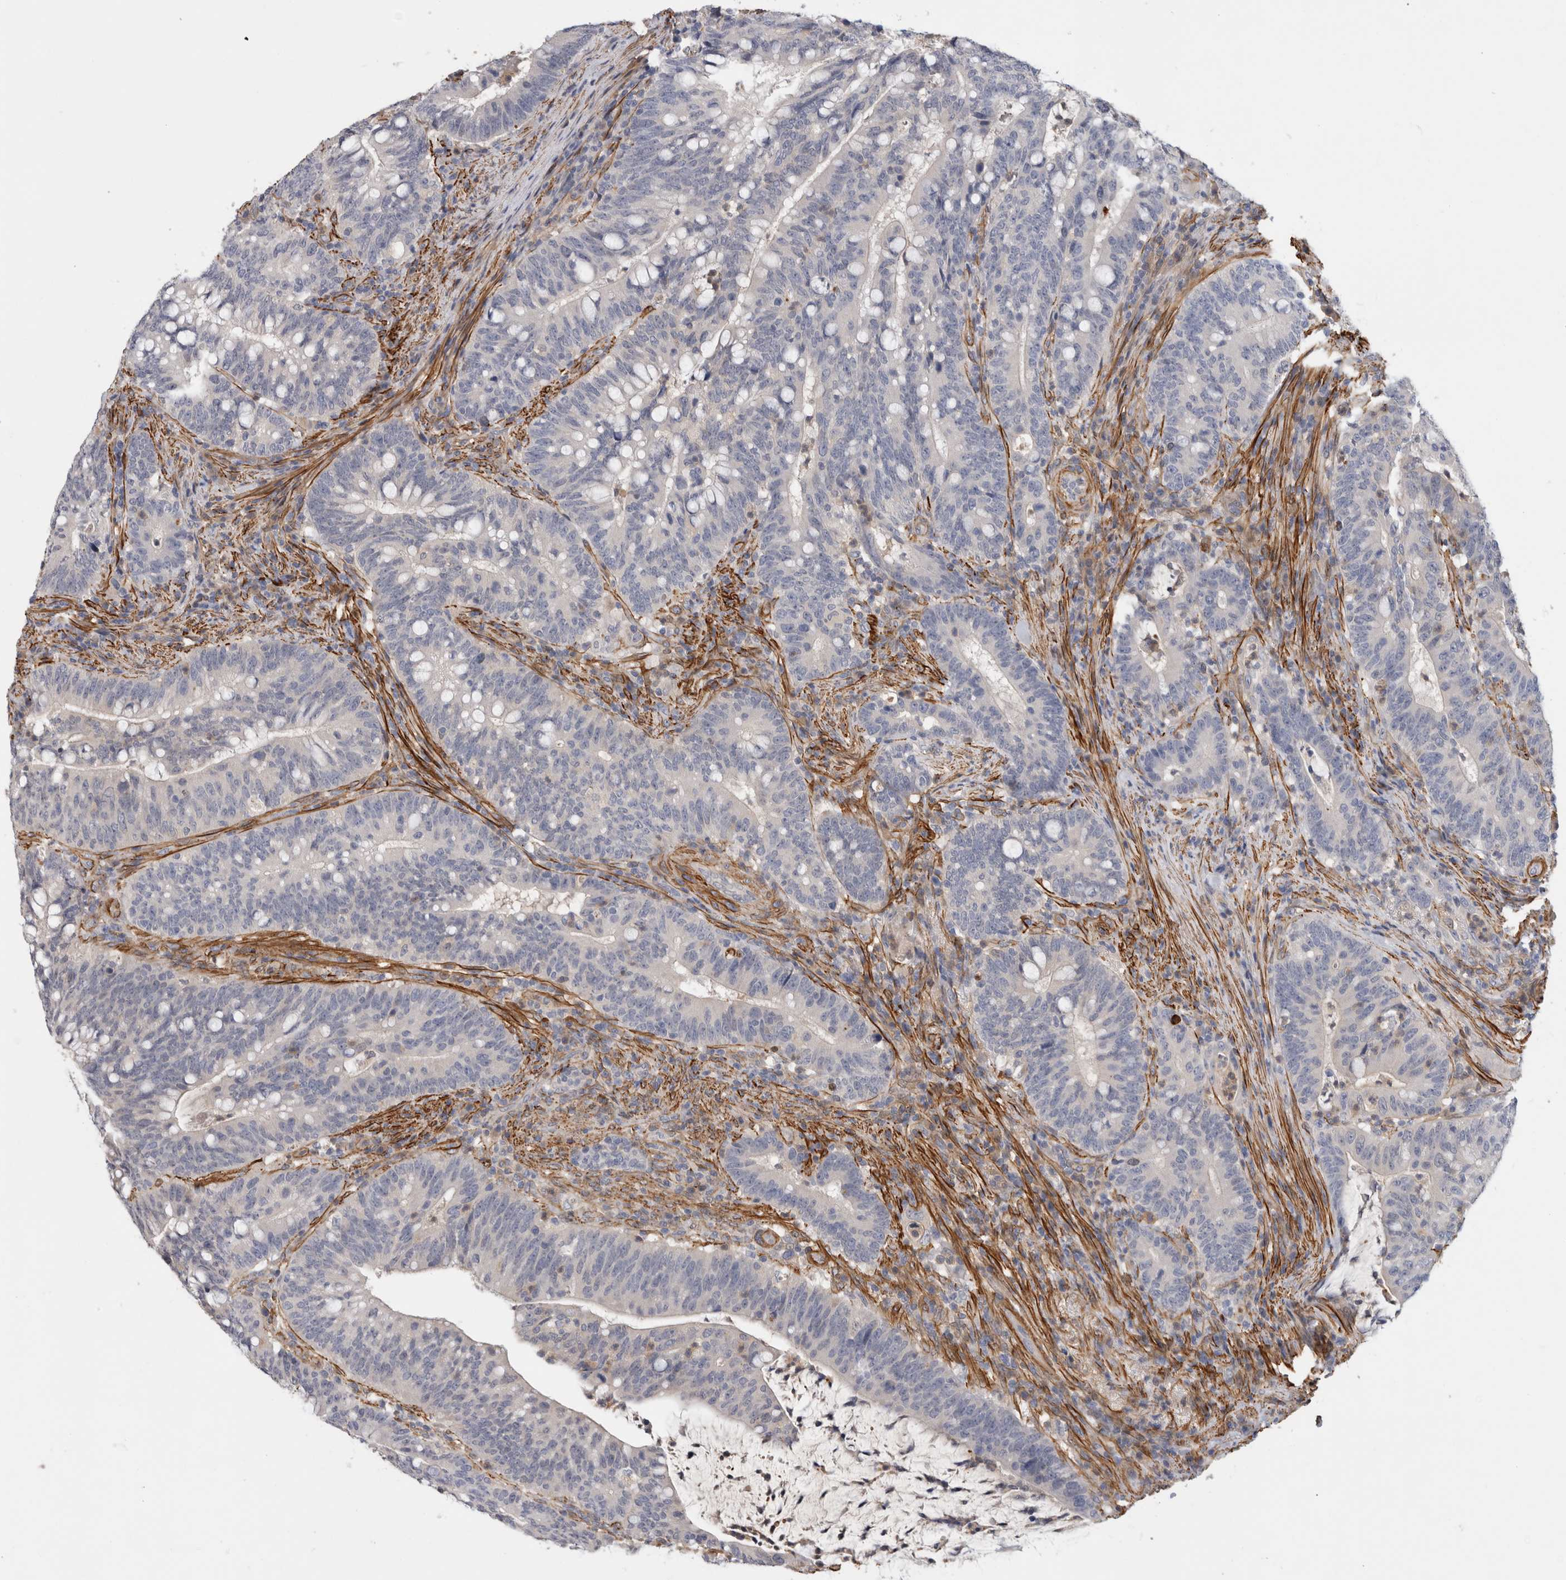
{"staining": {"intensity": "negative", "quantity": "none", "location": "none"}, "tissue": "colorectal cancer", "cell_type": "Tumor cells", "image_type": "cancer", "snomed": [{"axis": "morphology", "description": "Adenocarcinoma, NOS"}, {"axis": "topography", "description": "Colon"}], "caption": "An IHC micrograph of adenocarcinoma (colorectal) is shown. There is no staining in tumor cells of adenocarcinoma (colorectal).", "gene": "PGM1", "patient": {"sex": "female", "age": 66}}